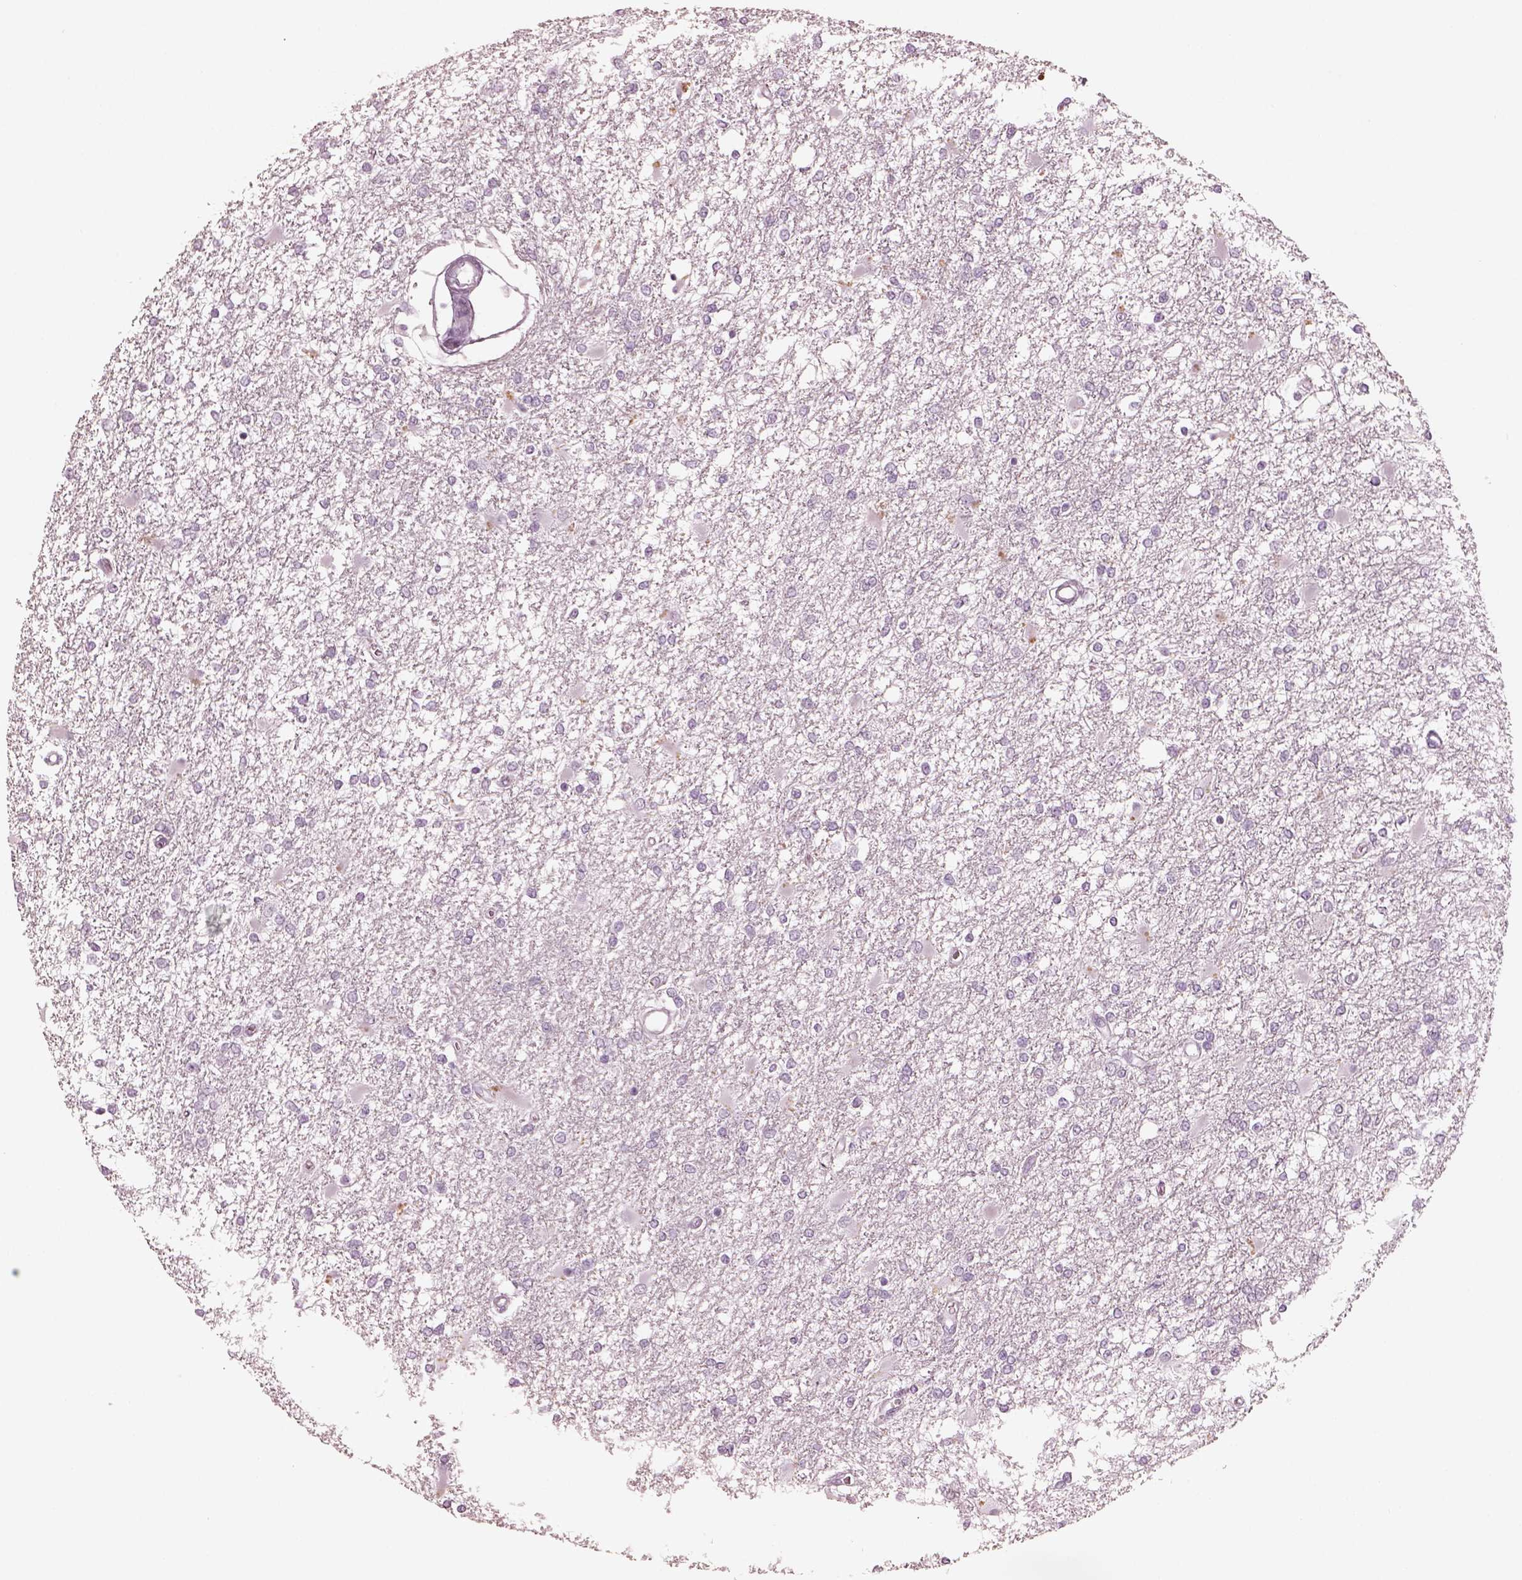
{"staining": {"intensity": "negative", "quantity": "none", "location": "none"}, "tissue": "glioma", "cell_type": "Tumor cells", "image_type": "cancer", "snomed": [{"axis": "morphology", "description": "Glioma, malignant, High grade"}, {"axis": "topography", "description": "Cerebral cortex"}], "caption": "An immunohistochemistry histopathology image of malignant glioma (high-grade) is shown. There is no staining in tumor cells of malignant glioma (high-grade).", "gene": "OPN4", "patient": {"sex": "male", "age": 79}}